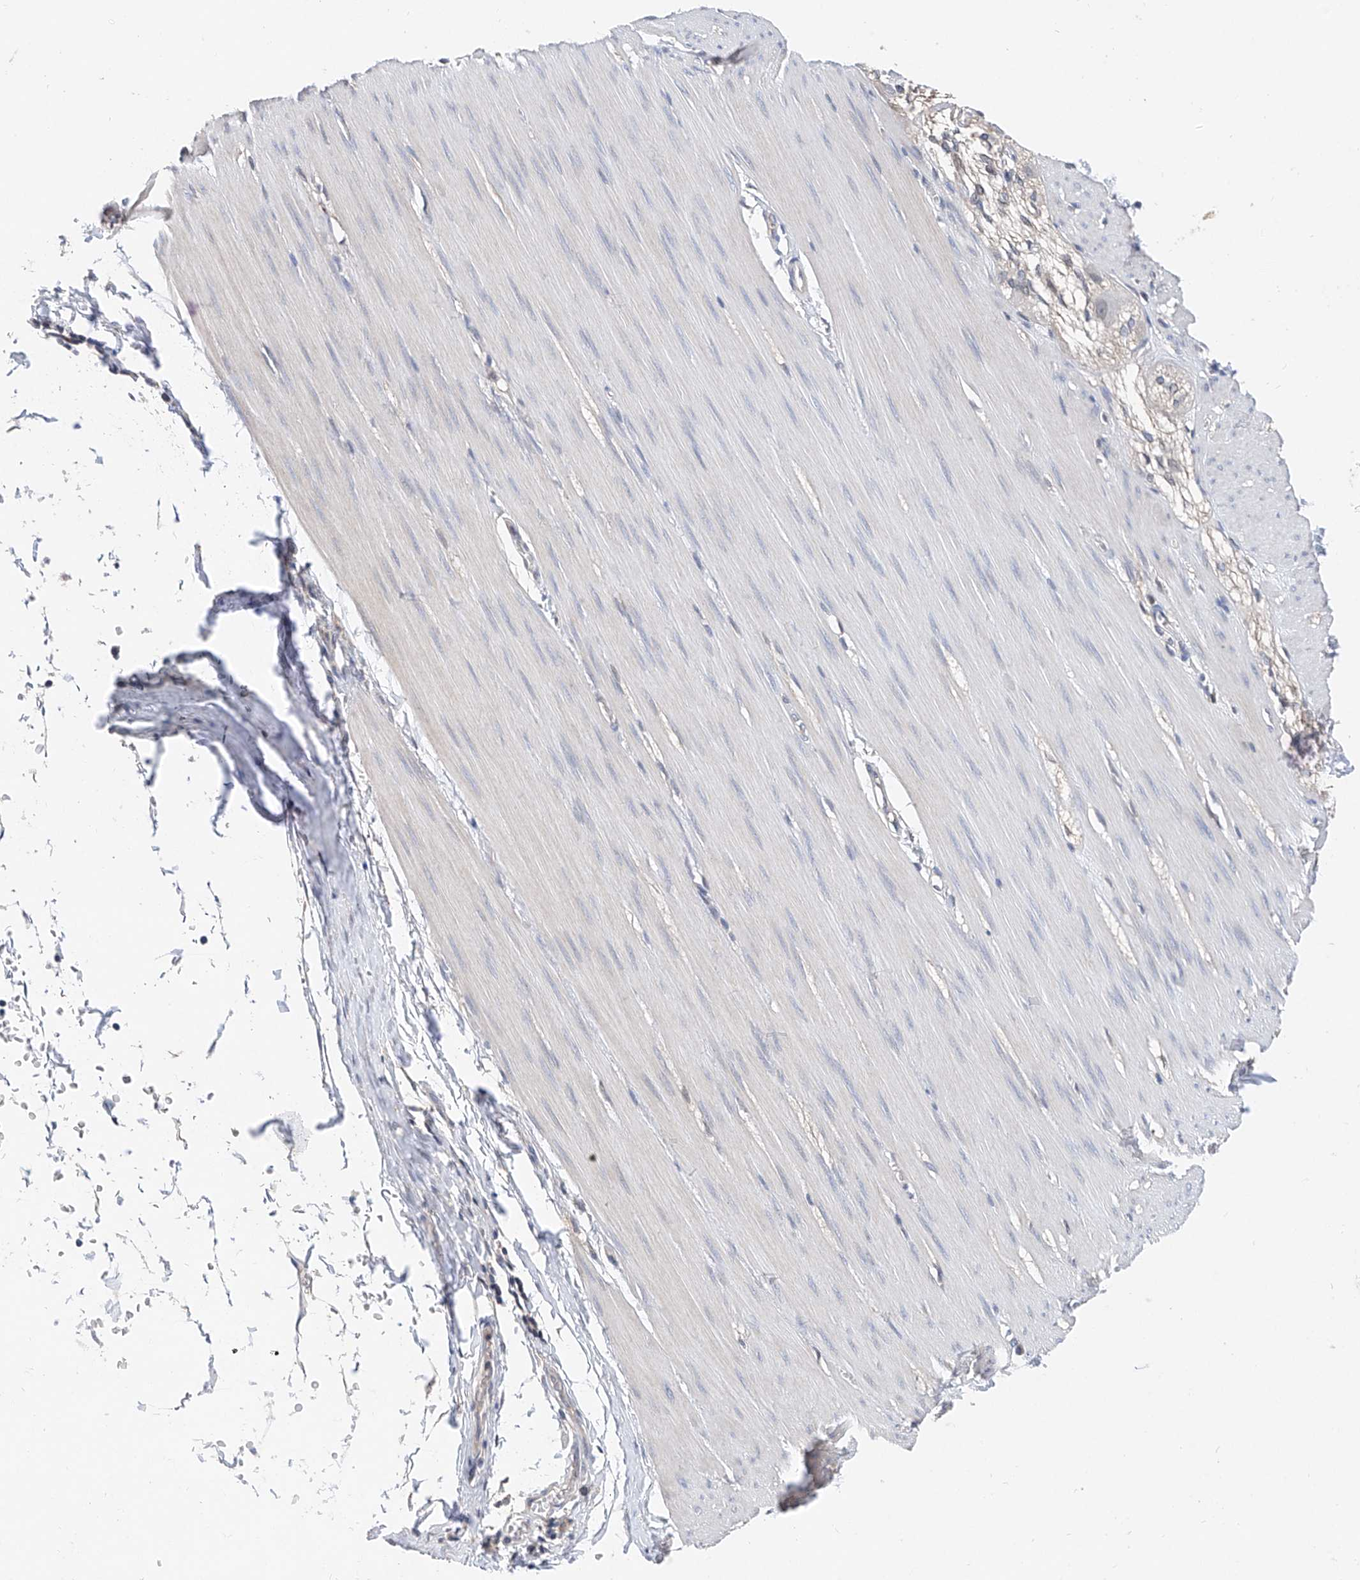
{"staining": {"intensity": "negative", "quantity": "none", "location": "none"}, "tissue": "smooth muscle", "cell_type": "Smooth muscle cells", "image_type": "normal", "snomed": [{"axis": "morphology", "description": "Normal tissue, NOS"}, {"axis": "morphology", "description": "Adenocarcinoma, NOS"}, {"axis": "topography", "description": "Colon"}, {"axis": "topography", "description": "Peripheral nerve tissue"}], "caption": "Photomicrograph shows no protein positivity in smooth muscle cells of unremarkable smooth muscle.", "gene": "FUCA2", "patient": {"sex": "male", "age": 14}}